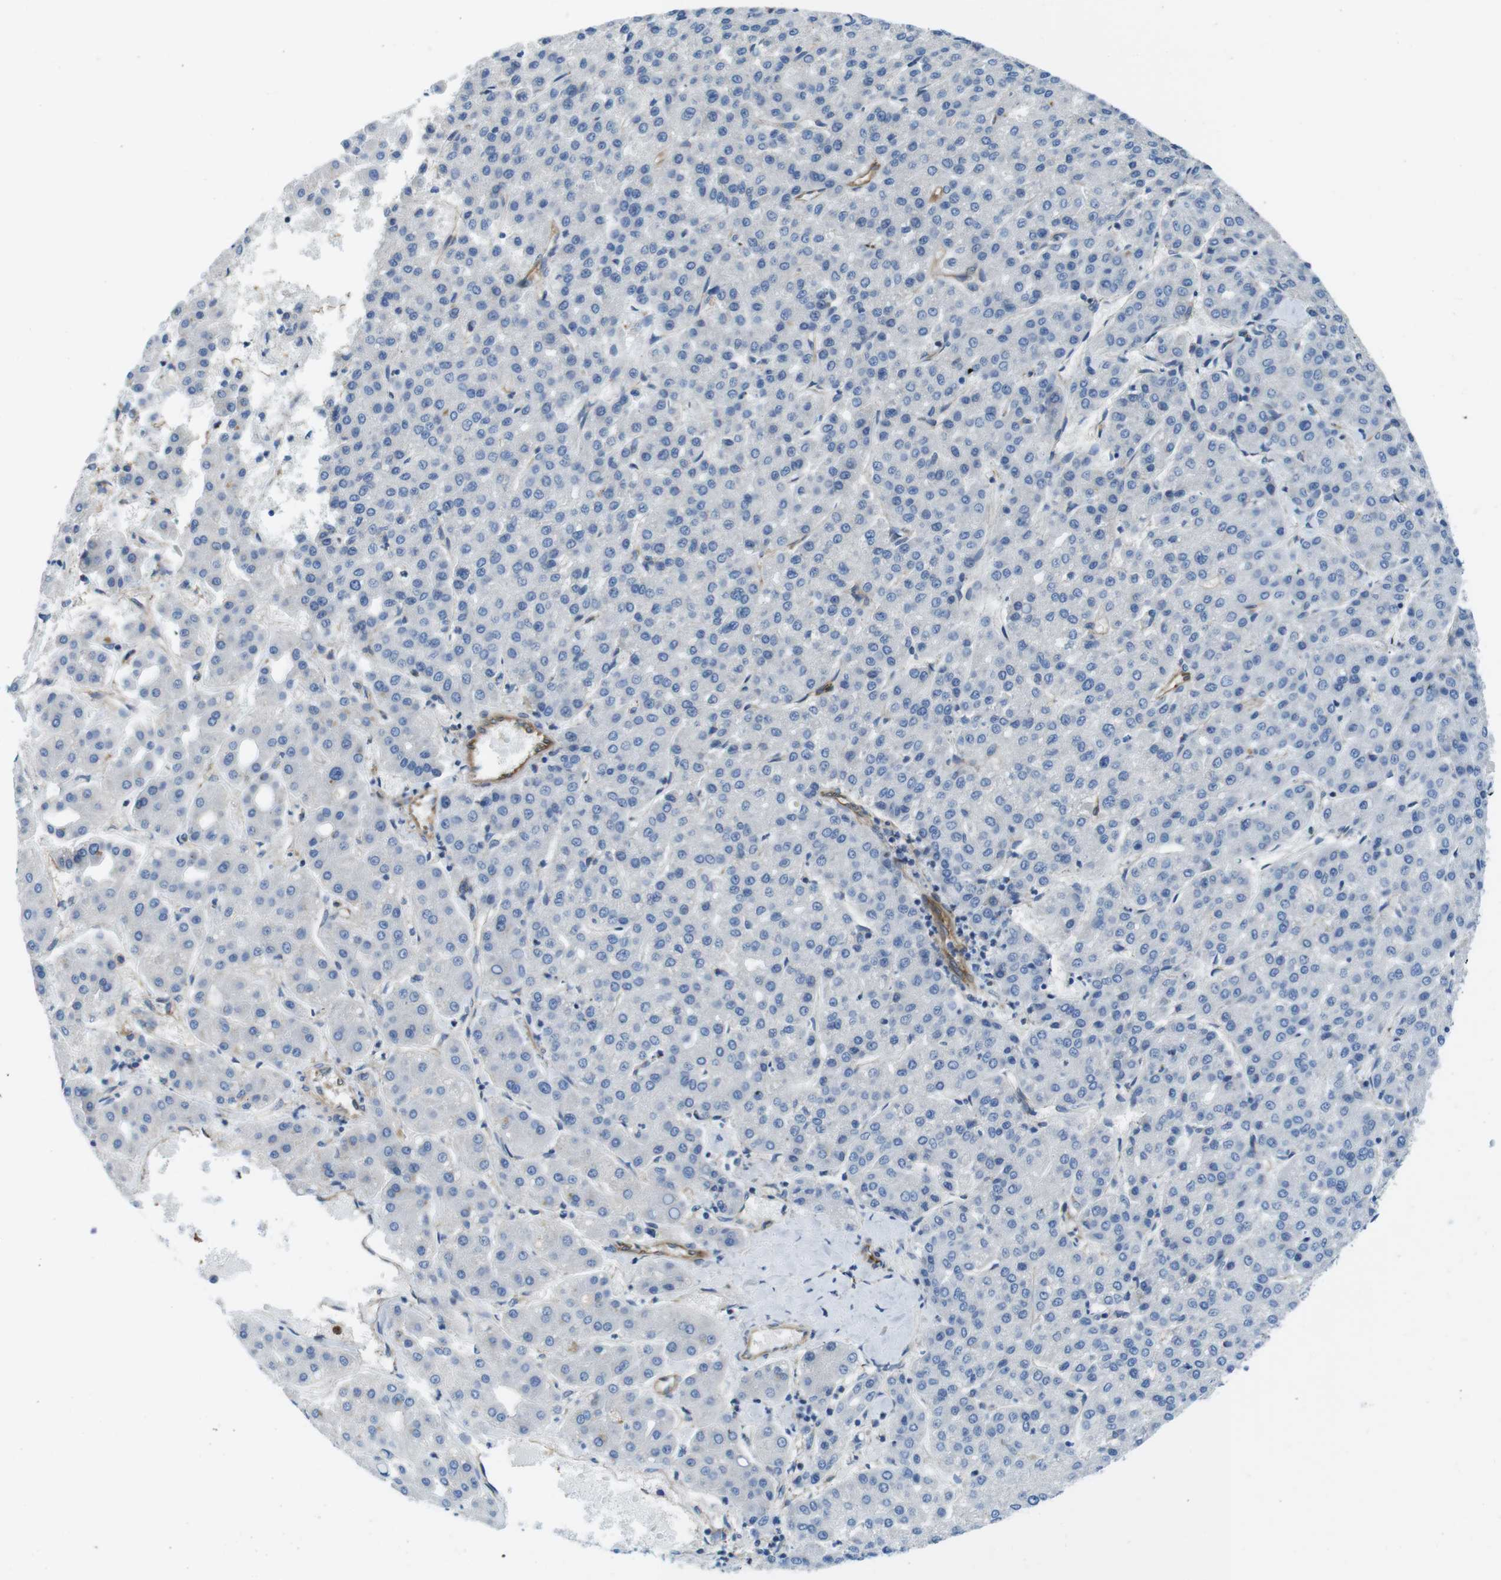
{"staining": {"intensity": "negative", "quantity": "none", "location": "none"}, "tissue": "liver cancer", "cell_type": "Tumor cells", "image_type": "cancer", "snomed": [{"axis": "morphology", "description": "Carcinoma, Hepatocellular, NOS"}, {"axis": "topography", "description": "Liver"}], "caption": "Human hepatocellular carcinoma (liver) stained for a protein using IHC exhibits no staining in tumor cells.", "gene": "EMP2", "patient": {"sex": "male", "age": 65}}